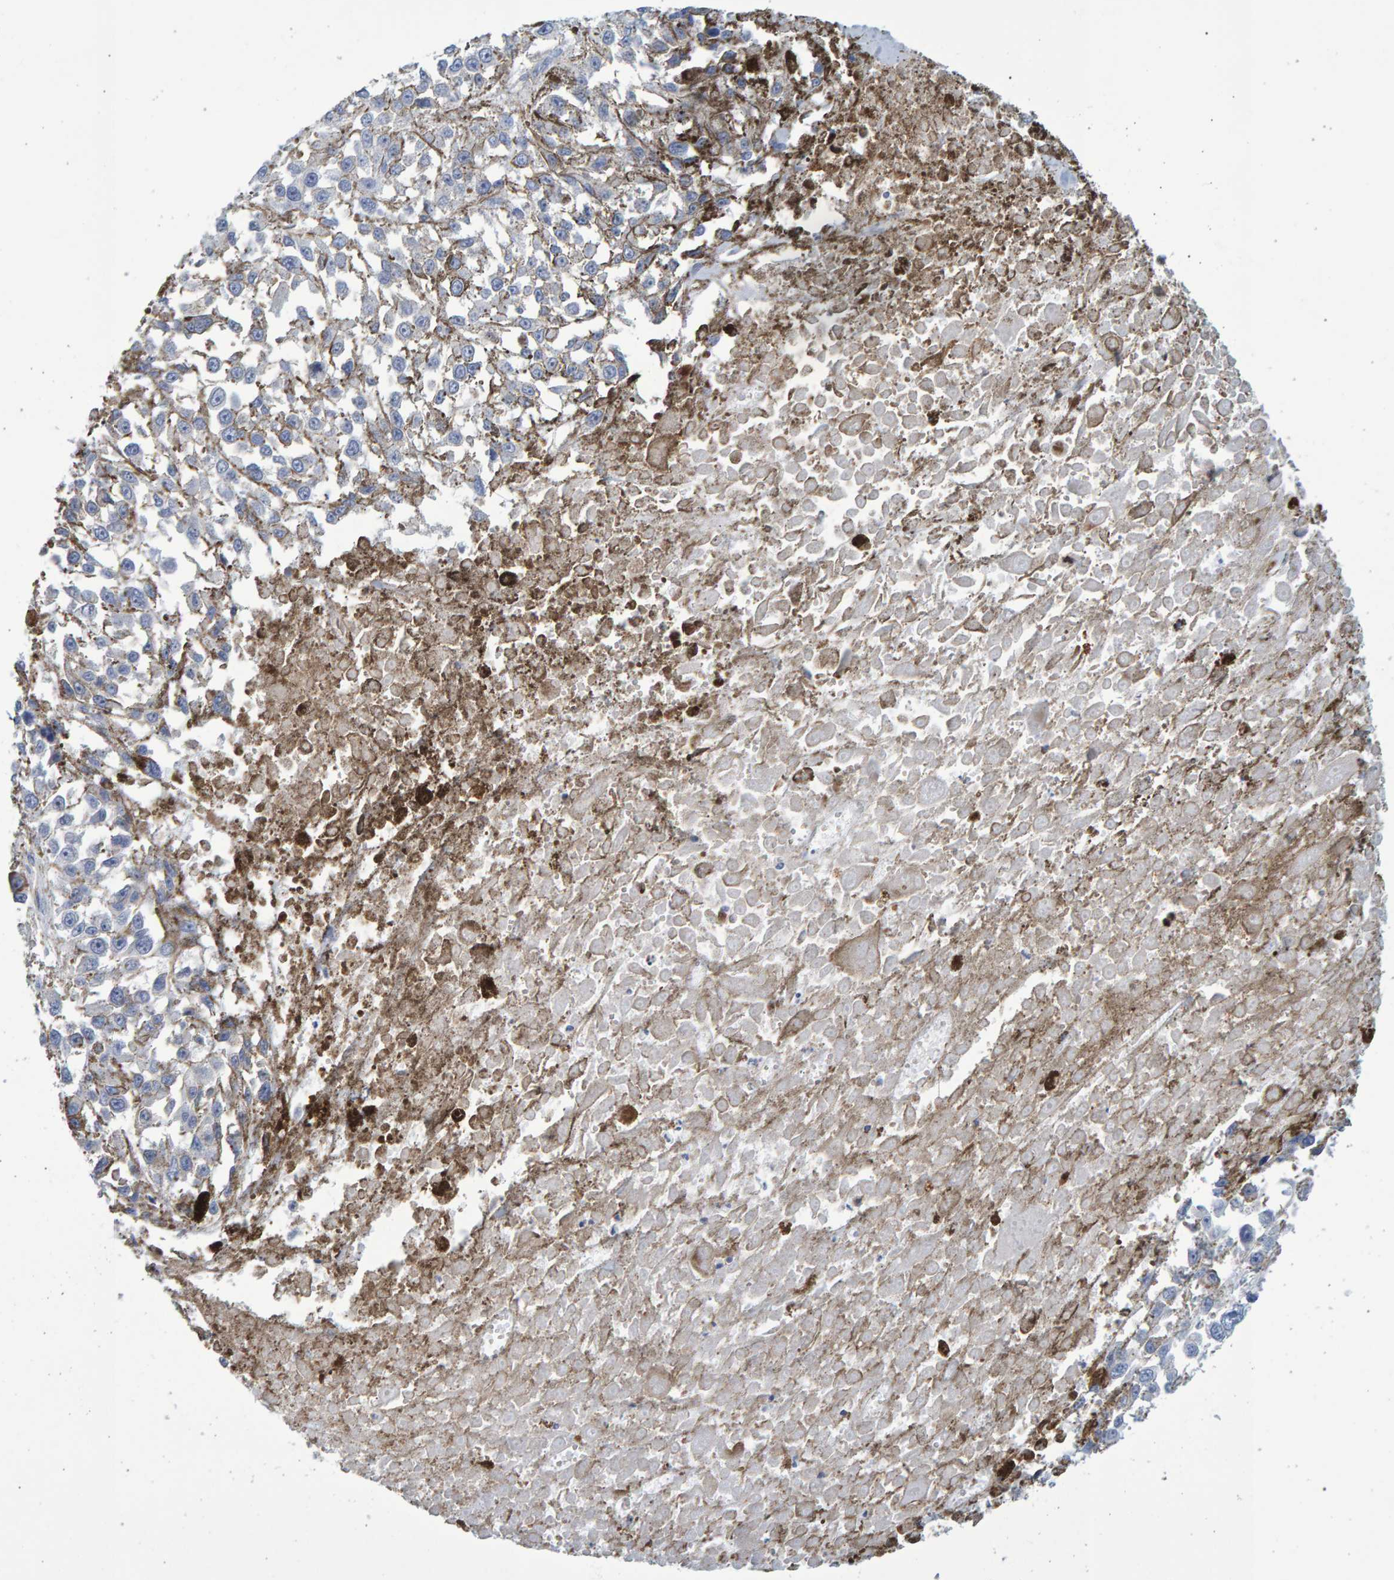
{"staining": {"intensity": "negative", "quantity": "none", "location": "none"}, "tissue": "melanoma", "cell_type": "Tumor cells", "image_type": "cancer", "snomed": [{"axis": "morphology", "description": "Malignant melanoma, Metastatic site"}, {"axis": "topography", "description": "Lymph node"}], "caption": "Malignant melanoma (metastatic site) stained for a protein using IHC displays no staining tumor cells.", "gene": "SLC34A3", "patient": {"sex": "male", "age": 59}}